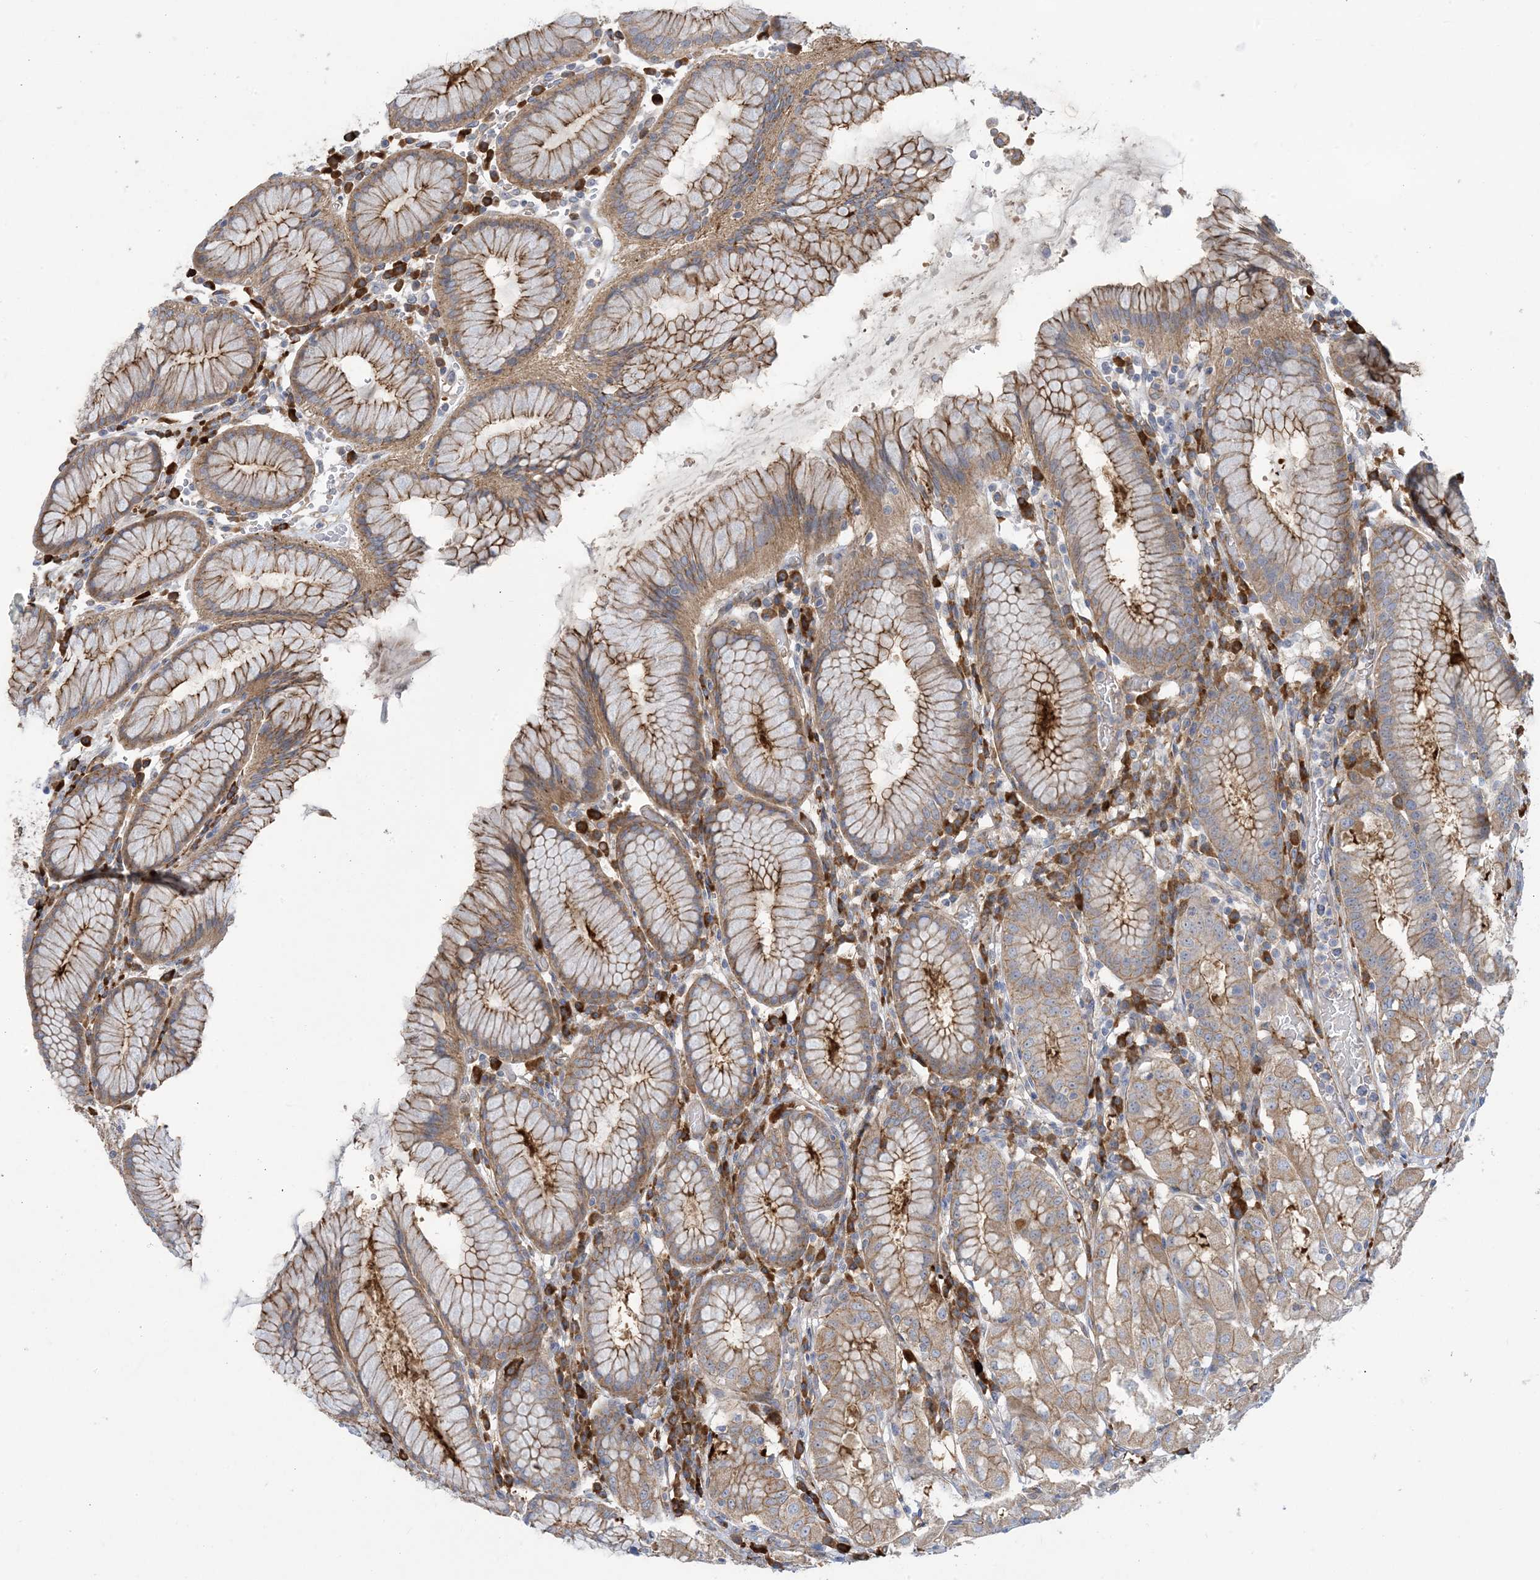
{"staining": {"intensity": "moderate", "quantity": ">75%", "location": "cytoplasmic/membranous"}, "tissue": "stomach", "cell_type": "Glandular cells", "image_type": "normal", "snomed": [{"axis": "morphology", "description": "Normal tissue, NOS"}, {"axis": "topography", "description": "Stomach"}, {"axis": "topography", "description": "Stomach, lower"}], "caption": "High-power microscopy captured an immunohistochemistry (IHC) histopathology image of benign stomach, revealing moderate cytoplasmic/membranous expression in approximately >75% of glandular cells. (DAB (3,3'-diaminobenzidine) = brown stain, brightfield microscopy at high magnification).", "gene": "AOC1", "patient": {"sex": "female", "age": 56}}